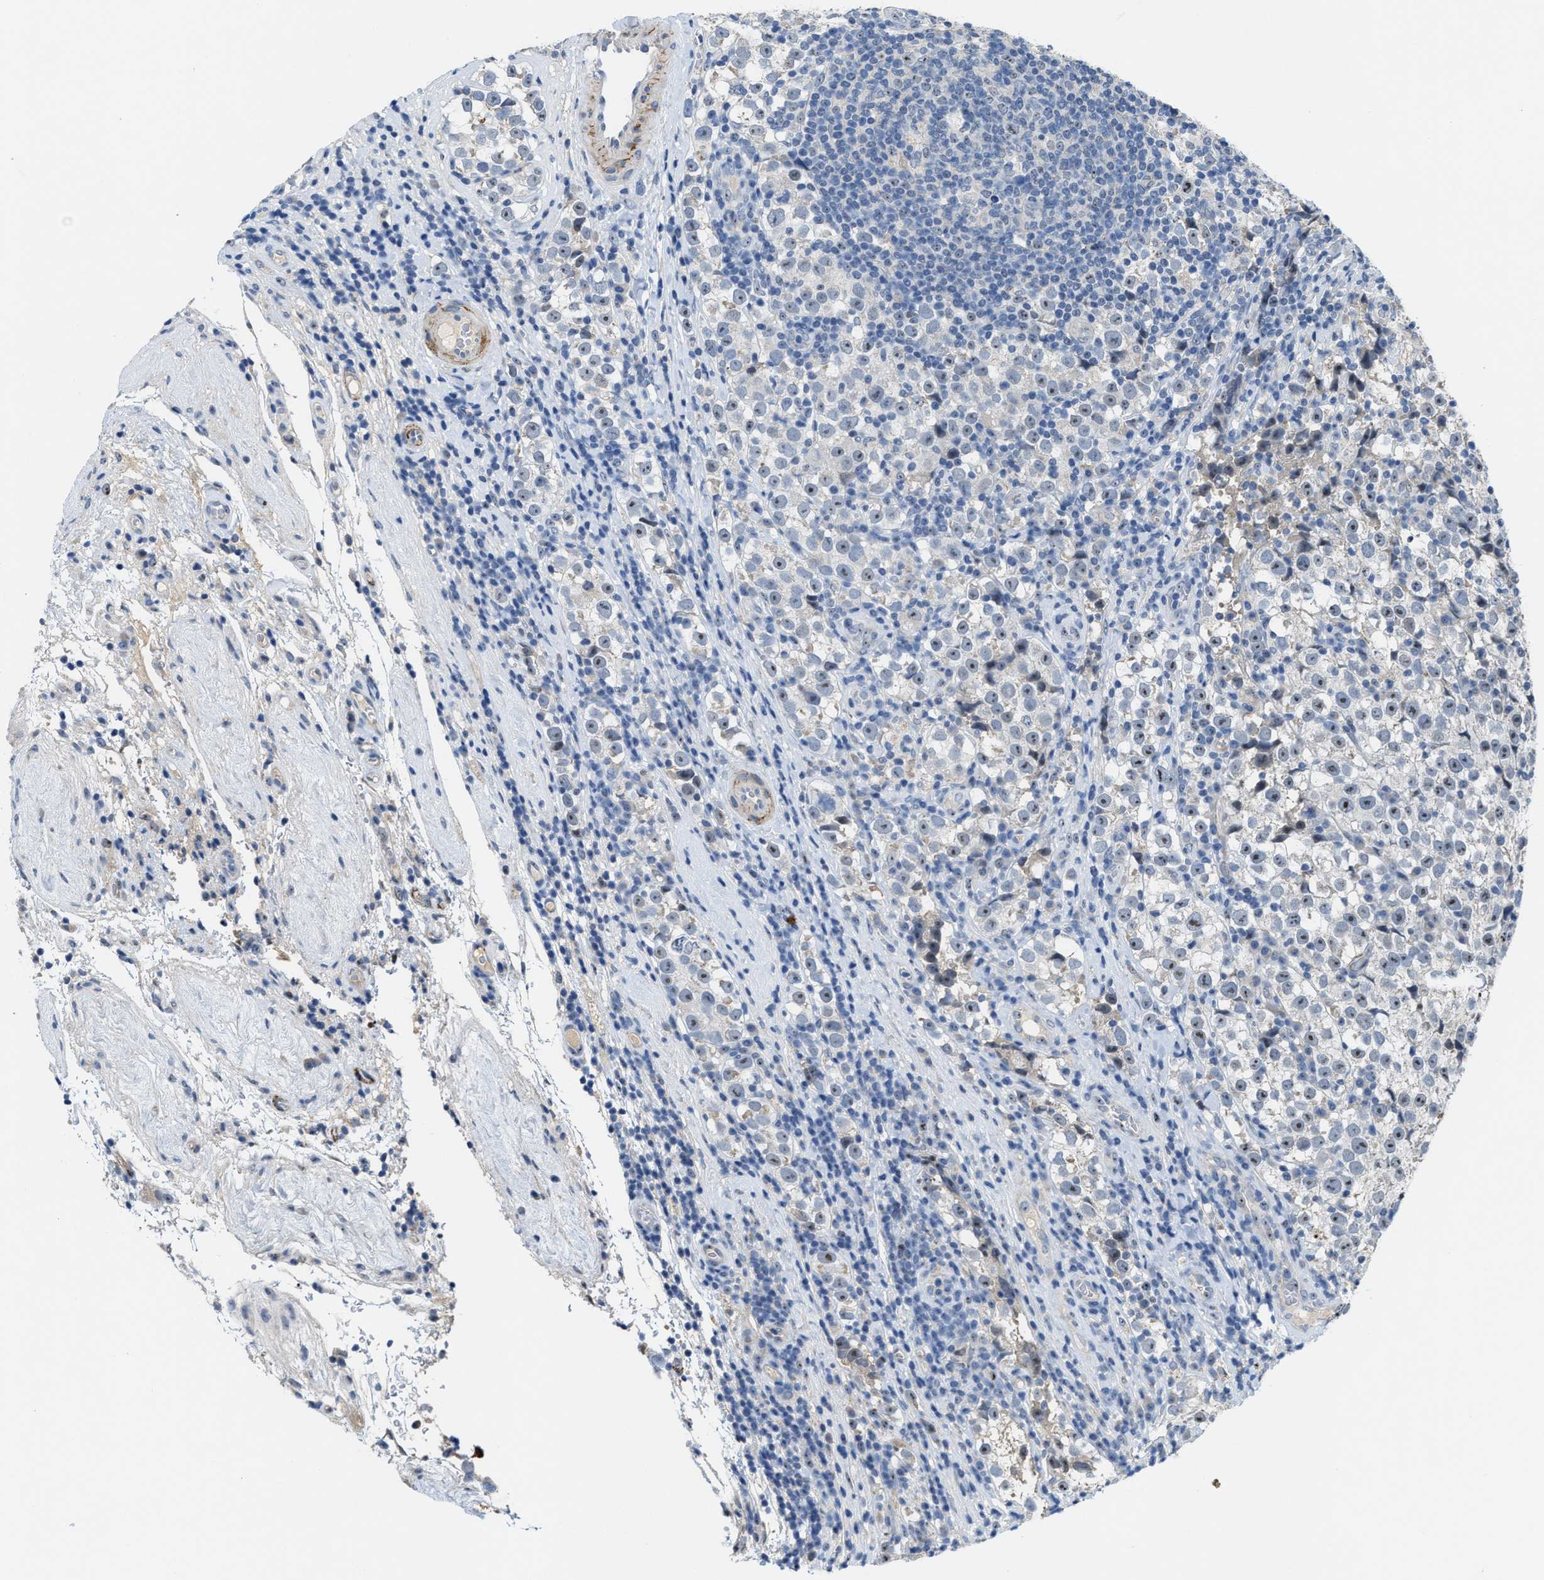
{"staining": {"intensity": "weak", "quantity": "<25%", "location": "nuclear"}, "tissue": "testis cancer", "cell_type": "Tumor cells", "image_type": "cancer", "snomed": [{"axis": "morphology", "description": "Normal tissue, NOS"}, {"axis": "morphology", "description": "Seminoma, NOS"}, {"axis": "topography", "description": "Testis"}], "caption": "There is no significant positivity in tumor cells of testis cancer.", "gene": "ZNF783", "patient": {"sex": "male", "age": 43}}